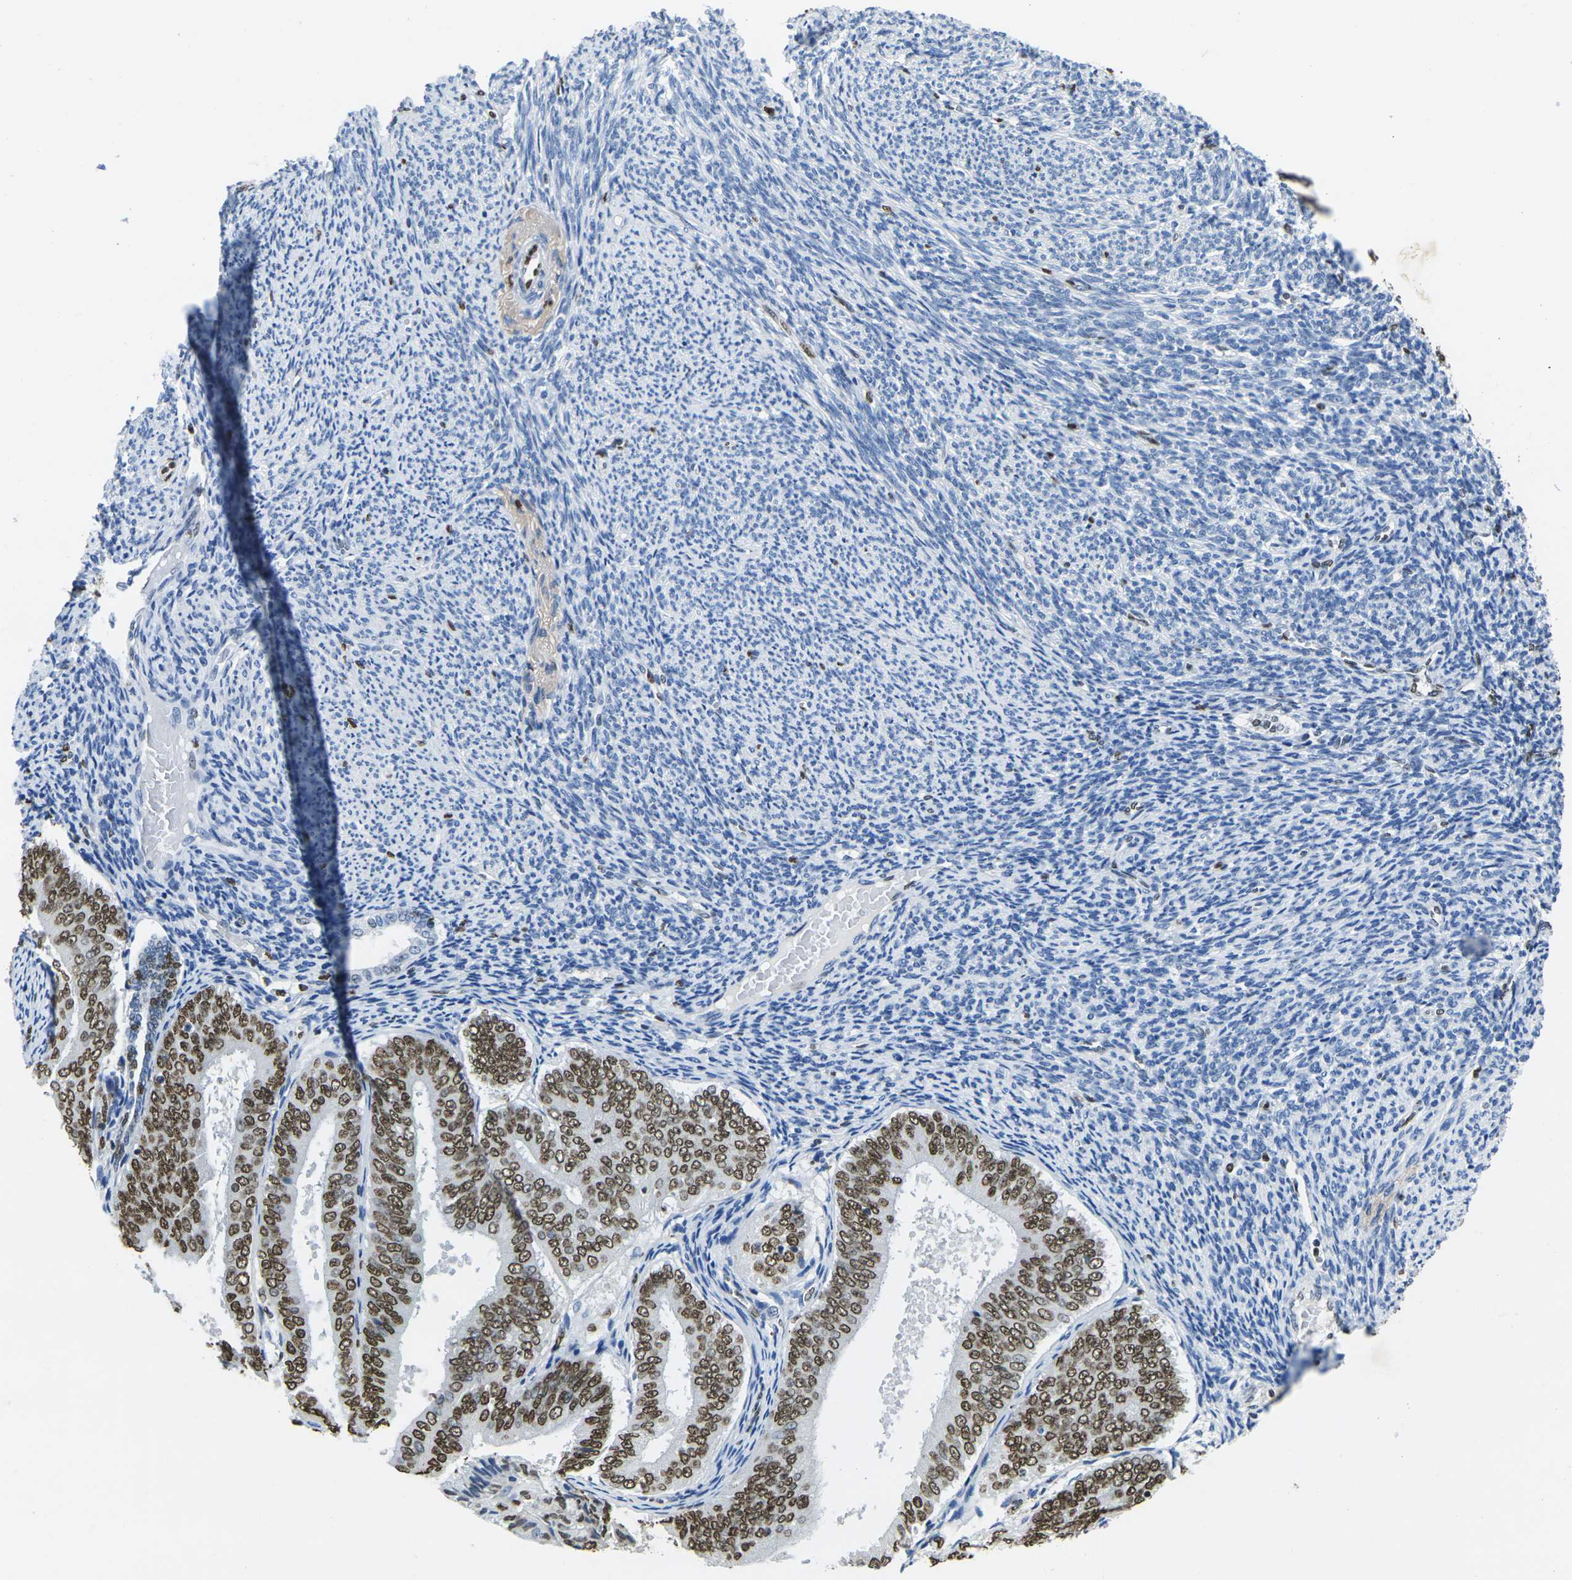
{"staining": {"intensity": "strong", "quantity": ">75%", "location": "nuclear"}, "tissue": "endometrial cancer", "cell_type": "Tumor cells", "image_type": "cancer", "snomed": [{"axis": "morphology", "description": "Adenocarcinoma, NOS"}, {"axis": "topography", "description": "Endometrium"}], "caption": "This histopathology image exhibits immunohistochemistry (IHC) staining of human endometrial cancer (adenocarcinoma), with high strong nuclear expression in about >75% of tumor cells.", "gene": "DRAXIN", "patient": {"sex": "female", "age": 63}}